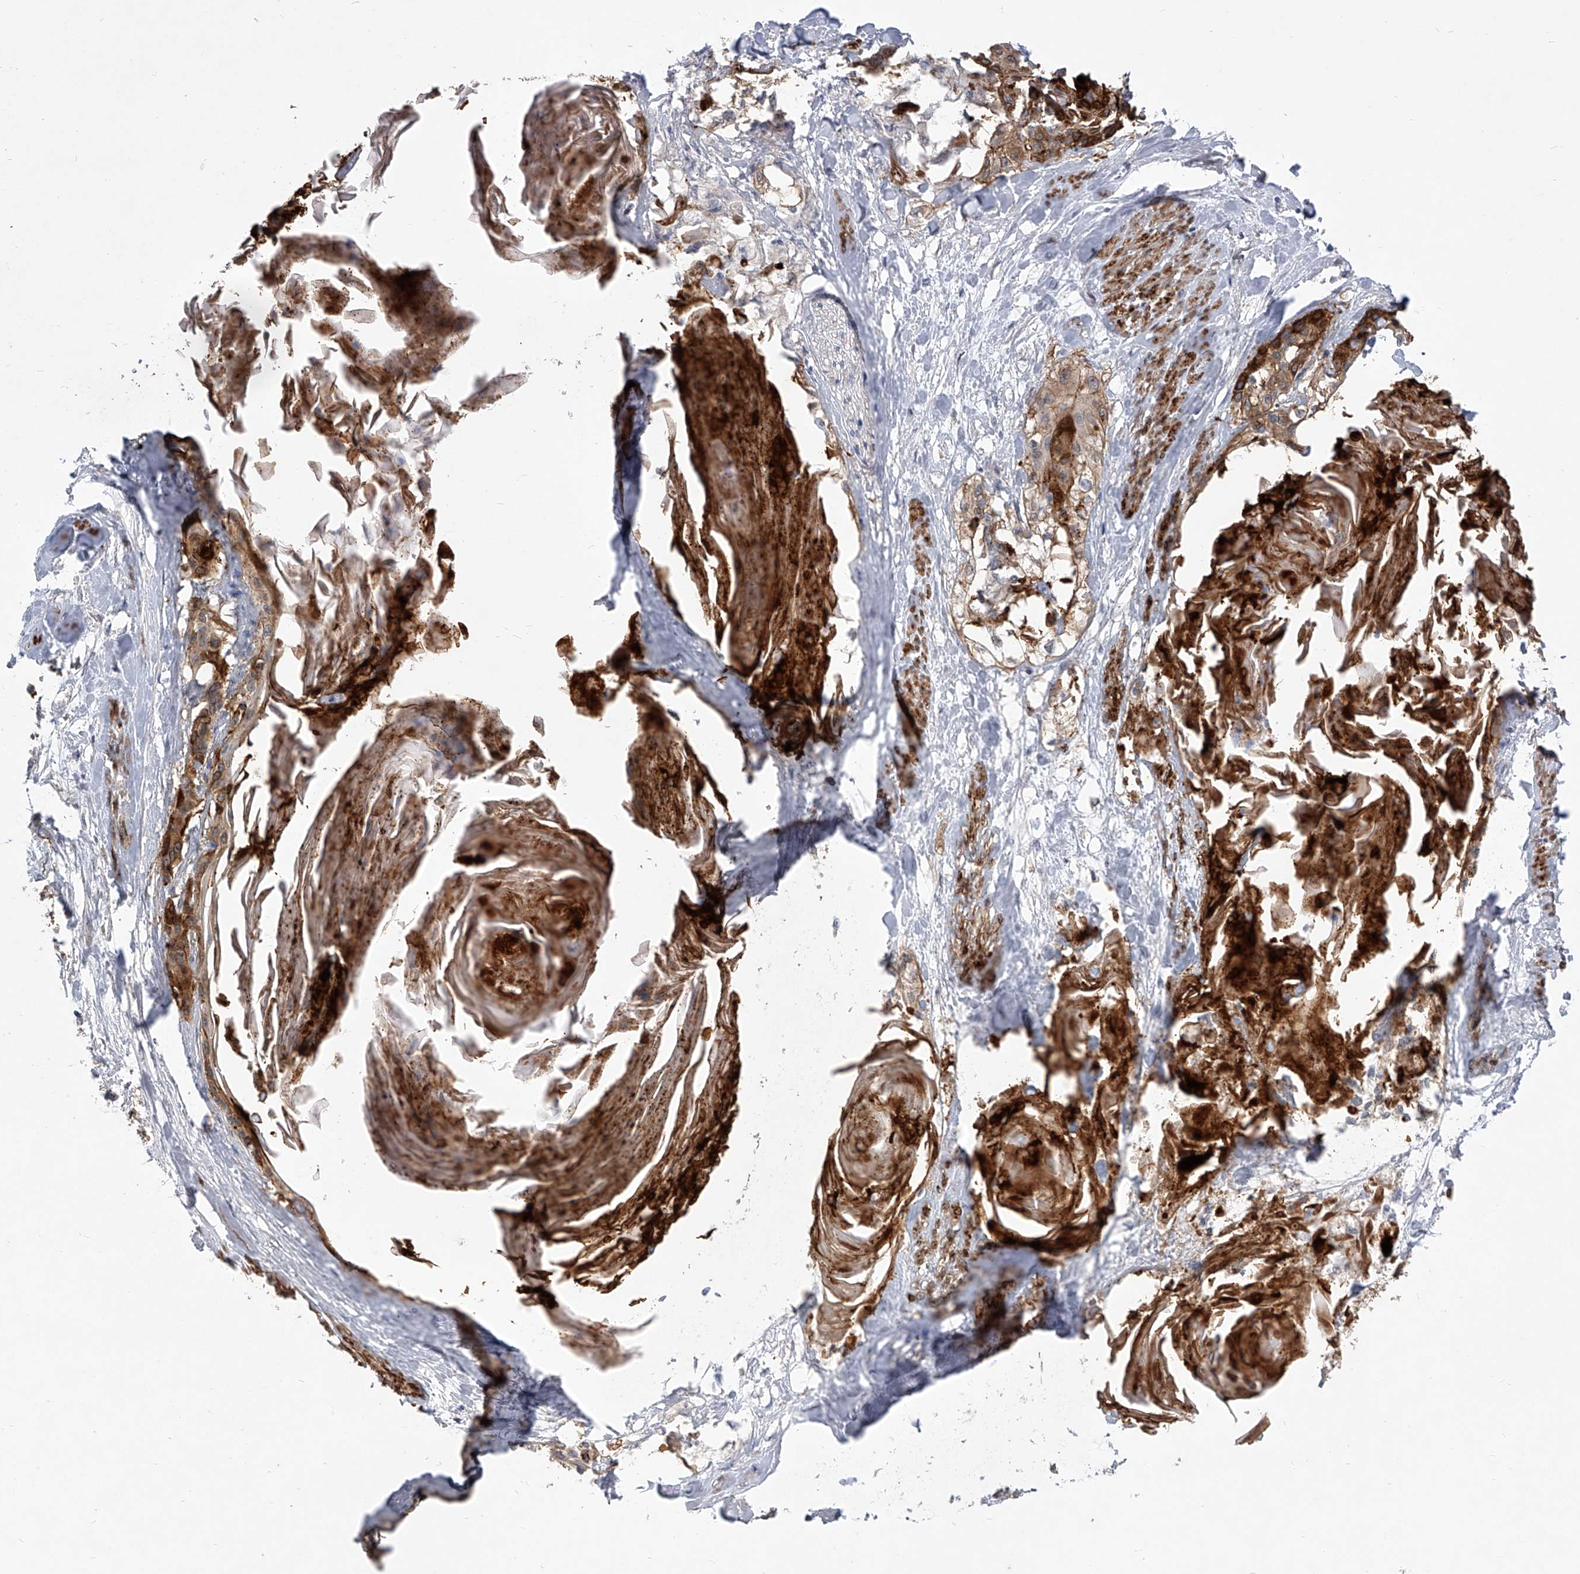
{"staining": {"intensity": "strong", "quantity": "<25%", "location": "cytoplasmic/membranous,nuclear"}, "tissue": "cervical cancer", "cell_type": "Tumor cells", "image_type": "cancer", "snomed": [{"axis": "morphology", "description": "Squamous cell carcinoma, NOS"}, {"axis": "topography", "description": "Cervix"}], "caption": "Brown immunohistochemical staining in human cervical cancer (squamous cell carcinoma) shows strong cytoplasmic/membranous and nuclear staining in about <25% of tumor cells.", "gene": "MINDY4", "patient": {"sex": "female", "age": 57}}